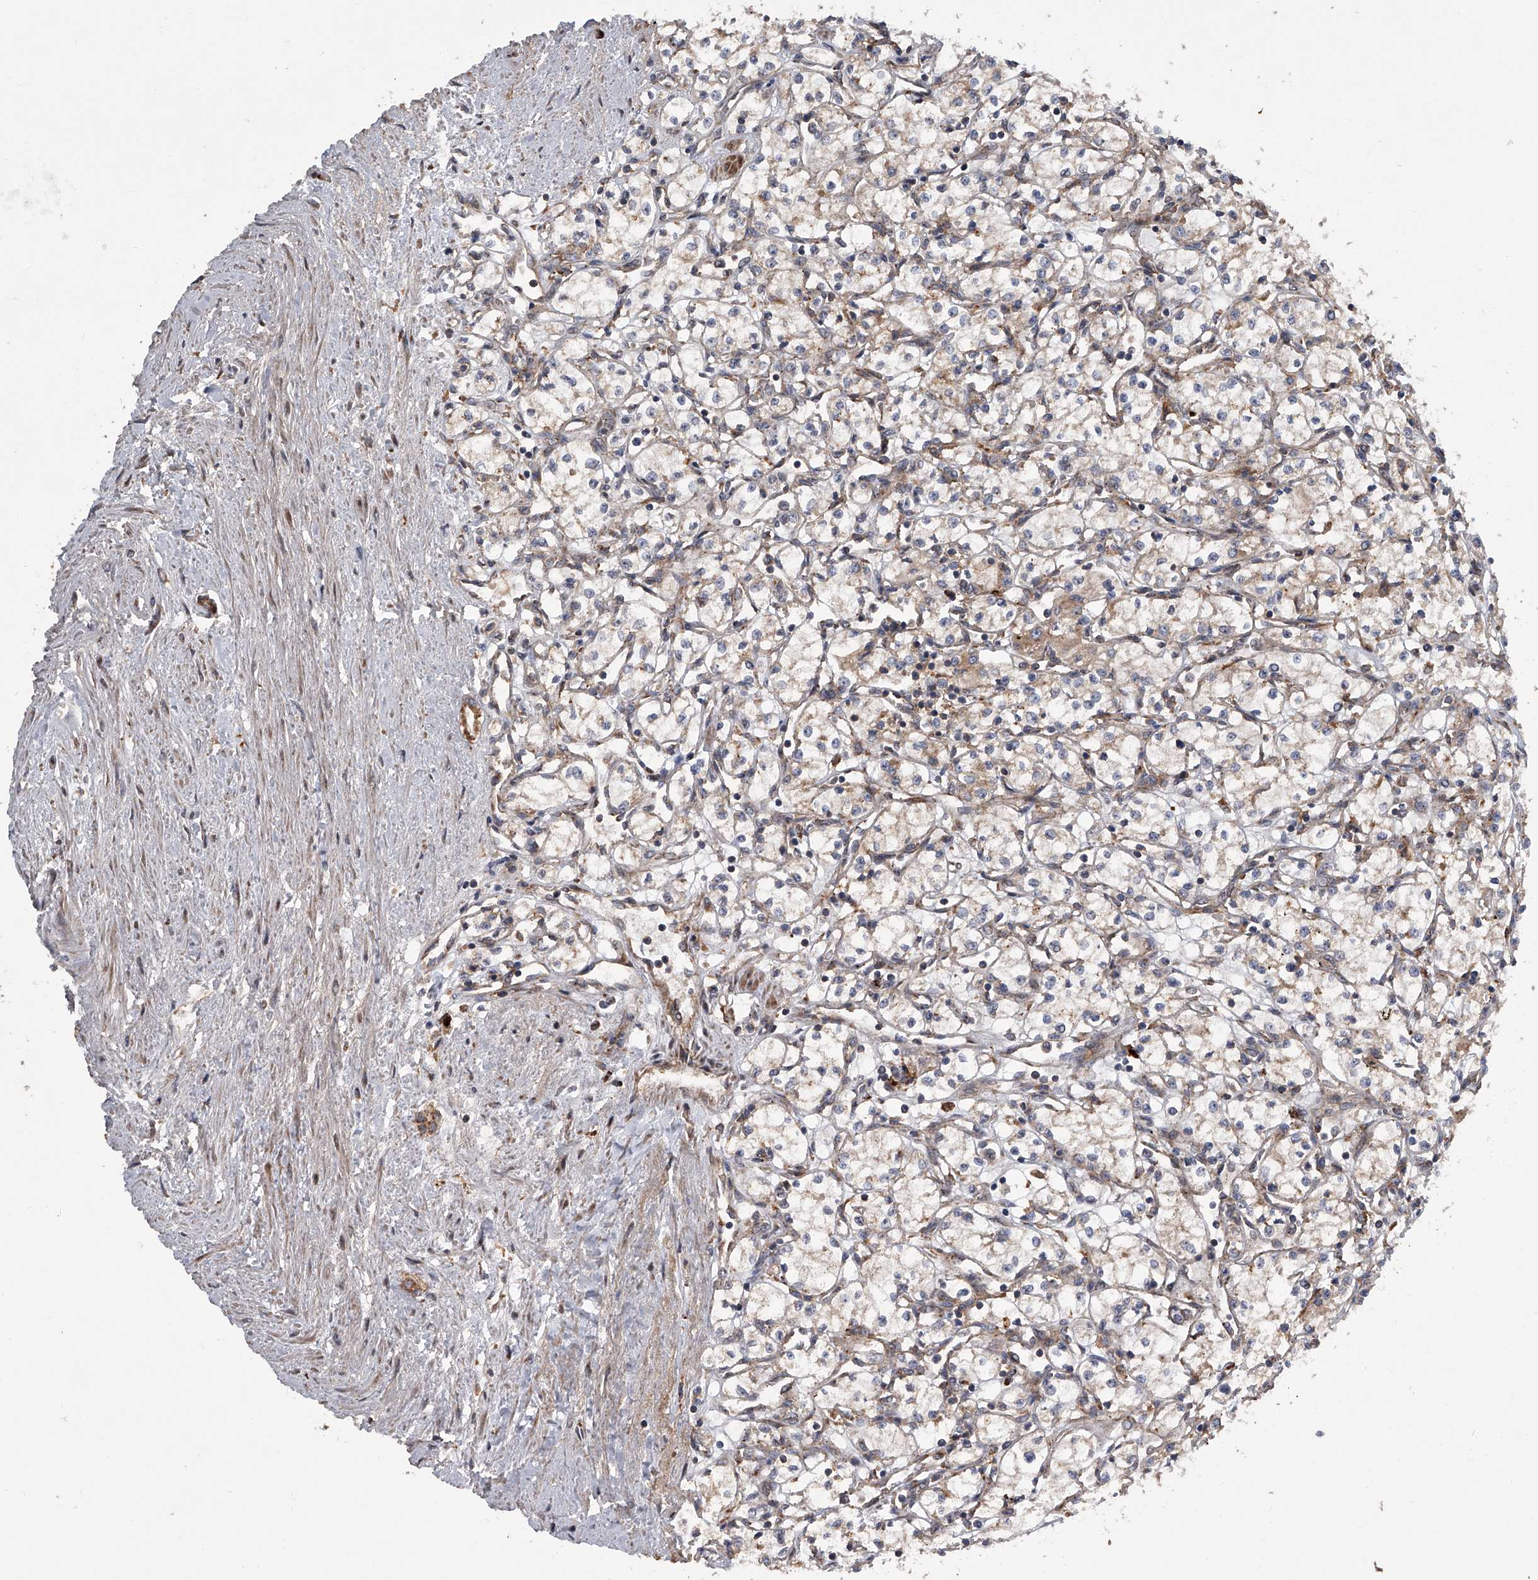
{"staining": {"intensity": "weak", "quantity": "<25%", "location": "cytoplasmic/membranous"}, "tissue": "renal cancer", "cell_type": "Tumor cells", "image_type": "cancer", "snomed": [{"axis": "morphology", "description": "Adenocarcinoma, NOS"}, {"axis": "topography", "description": "Kidney"}], "caption": "Renal cancer was stained to show a protein in brown. There is no significant staining in tumor cells. Brightfield microscopy of immunohistochemistry stained with DAB (3,3'-diaminobenzidine) (brown) and hematoxylin (blue), captured at high magnification.", "gene": "USP47", "patient": {"sex": "male", "age": 59}}